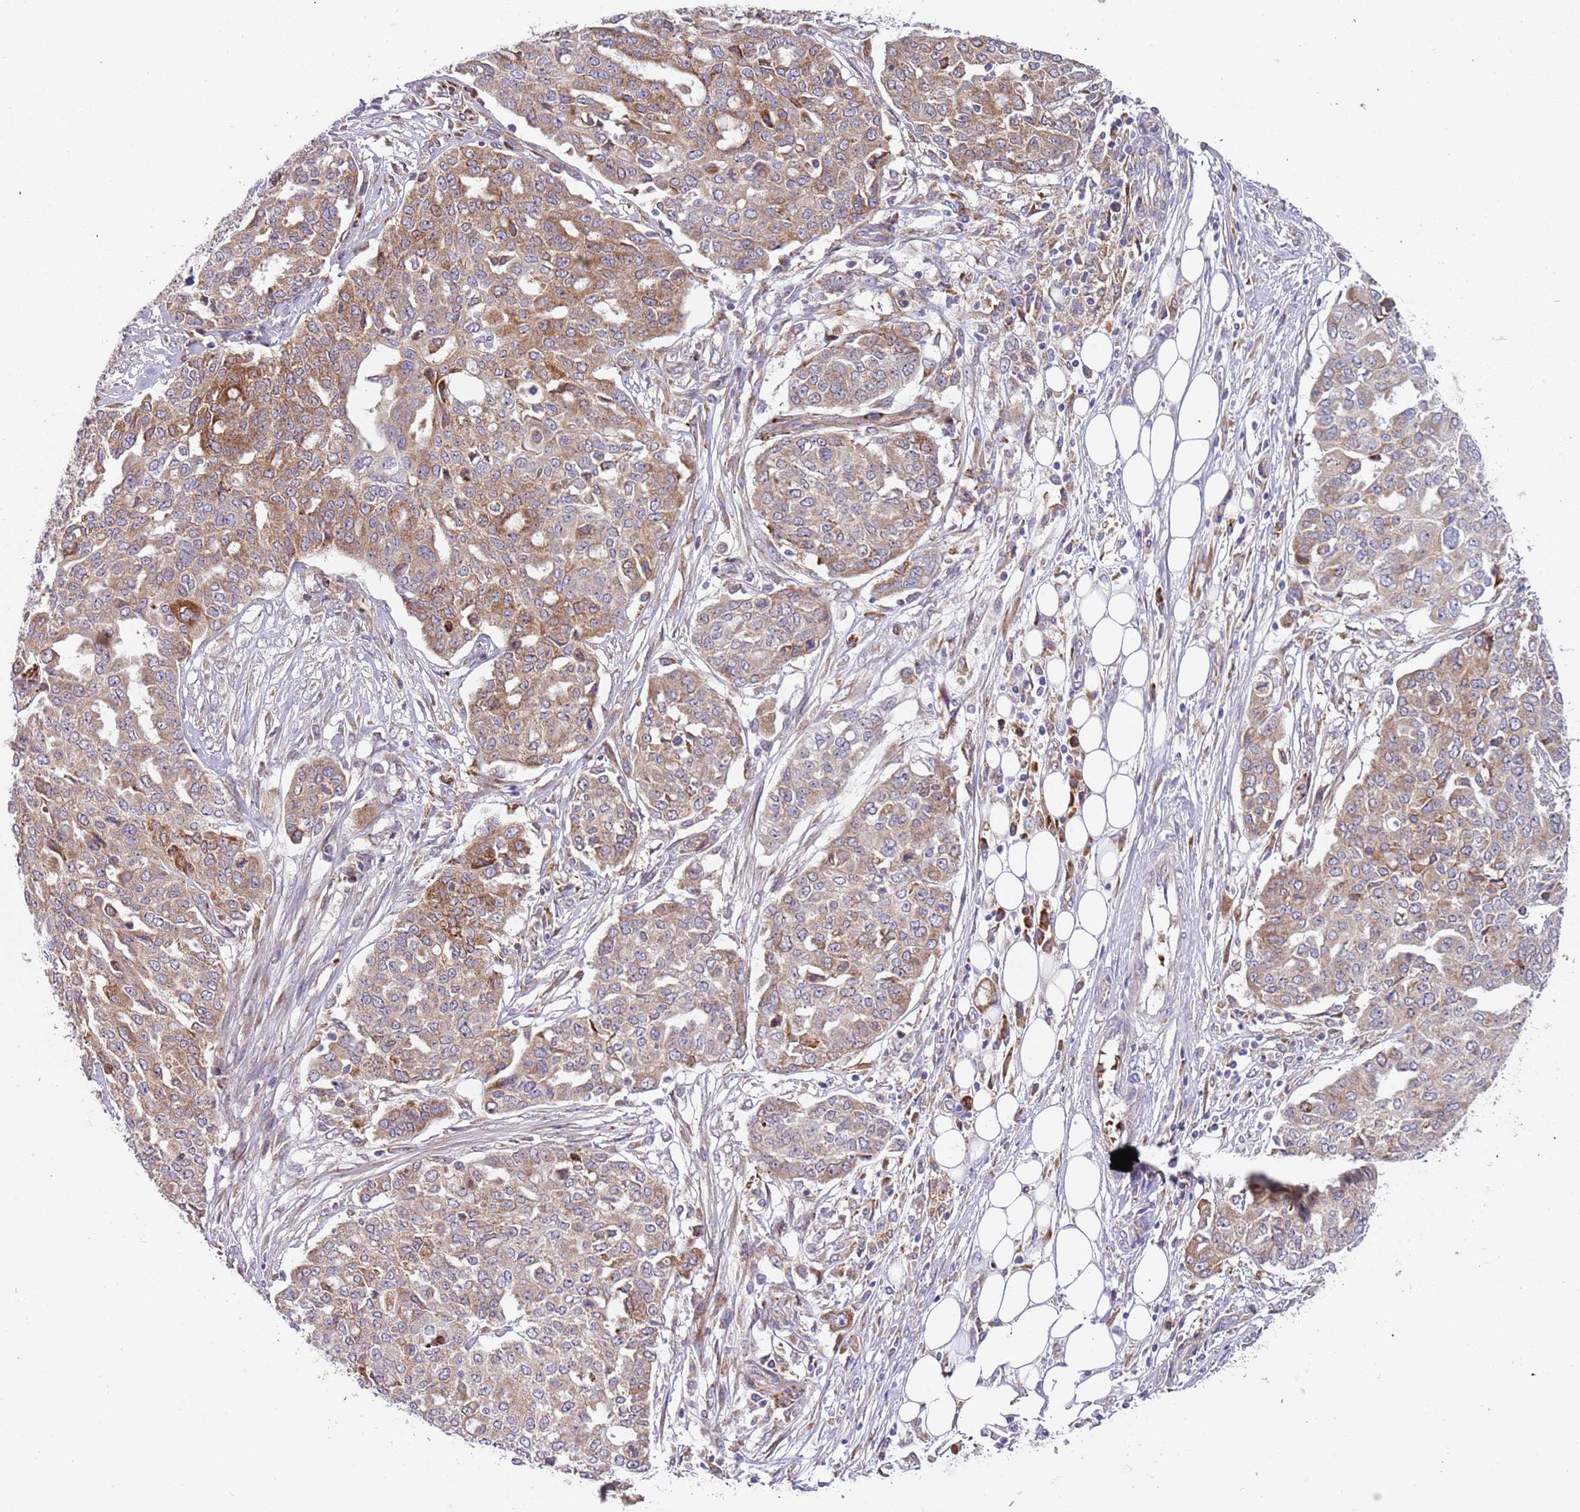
{"staining": {"intensity": "moderate", "quantity": ">75%", "location": "cytoplasmic/membranous"}, "tissue": "ovarian cancer", "cell_type": "Tumor cells", "image_type": "cancer", "snomed": [{"axis": "morphology", "description": "Cystadenocarcinoma, serous, NOS"}, {"axis": "topography", "description": "Soft tissue"}, {"axis": "topography", "description": "Ovary"}], "caption": "Tumor cells display medium levels of moderate cytoplasmic/membranous expression in approximately >75% of cells in ovarian cancer (serous cystadenocarcinoma).", "gene": "VWCE", "patient": {"sex": "female", "age": 57}}